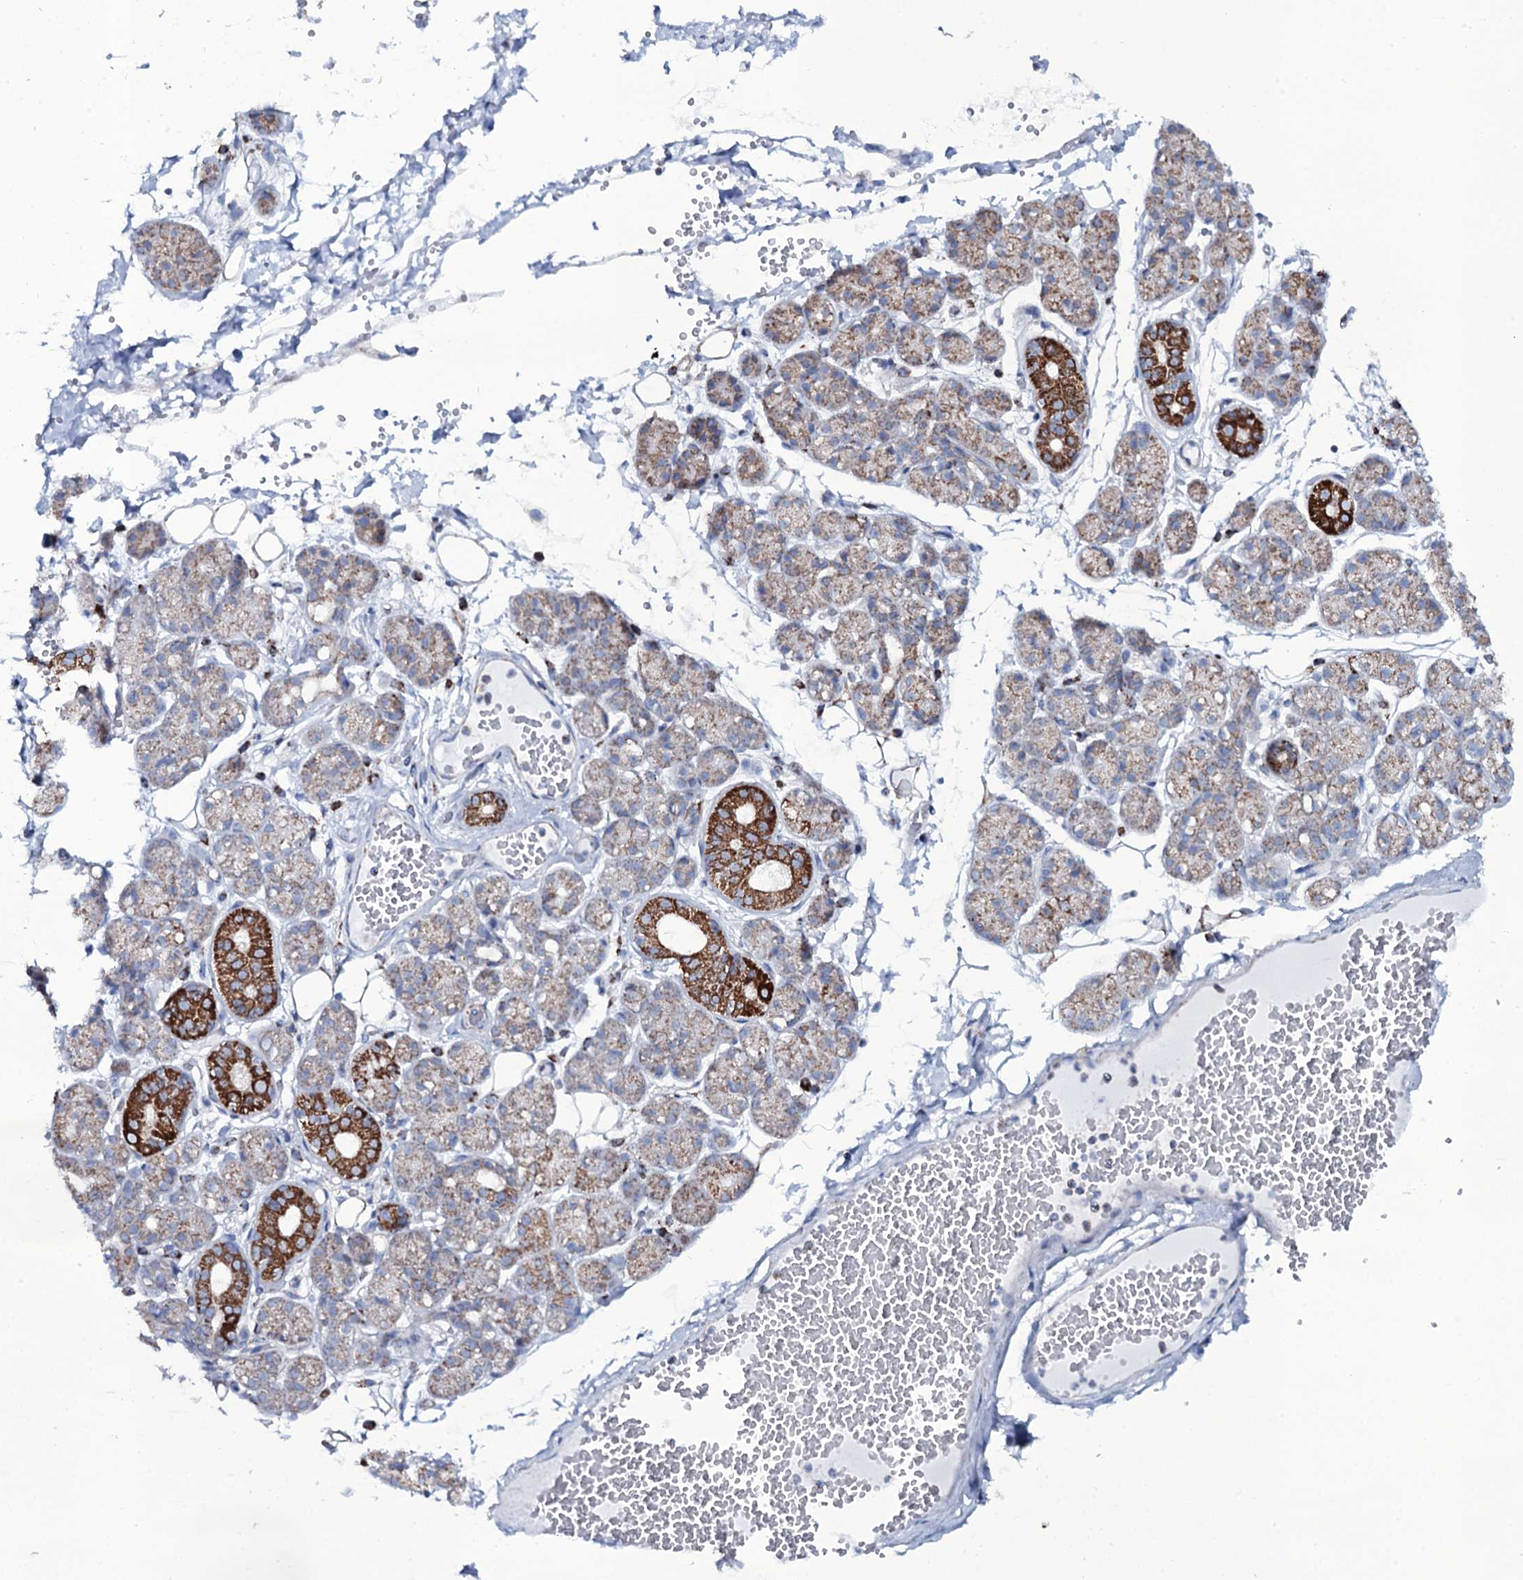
{"staining": {"intensity": "strong", "quantity": "25%-75%", "location": "cytoplasmic/membranous"}, "tissue": "salivary gland", "cell_type": "Glandular cells", "image_type": "normal", "snomed": [{"axis": "morphology", "description": "Normal tissue, NOS"}, {"axis": "topography", "description": "Salivary gland"}], "caption": "A high-resolution micrograph shows IHC staining of unremarkable salivary gland, which exhibits strong cytoplasmic/membranous expression in about 25%-75% of glandular cells. The staining was performed using DAB (3,3'-diaminobenzidine), with brown indicating positive protein expression. Nuclei are stained blue with hematoxylin.", "gene": "MRPS35", "patient": {"sex": "male", "age": 63}}